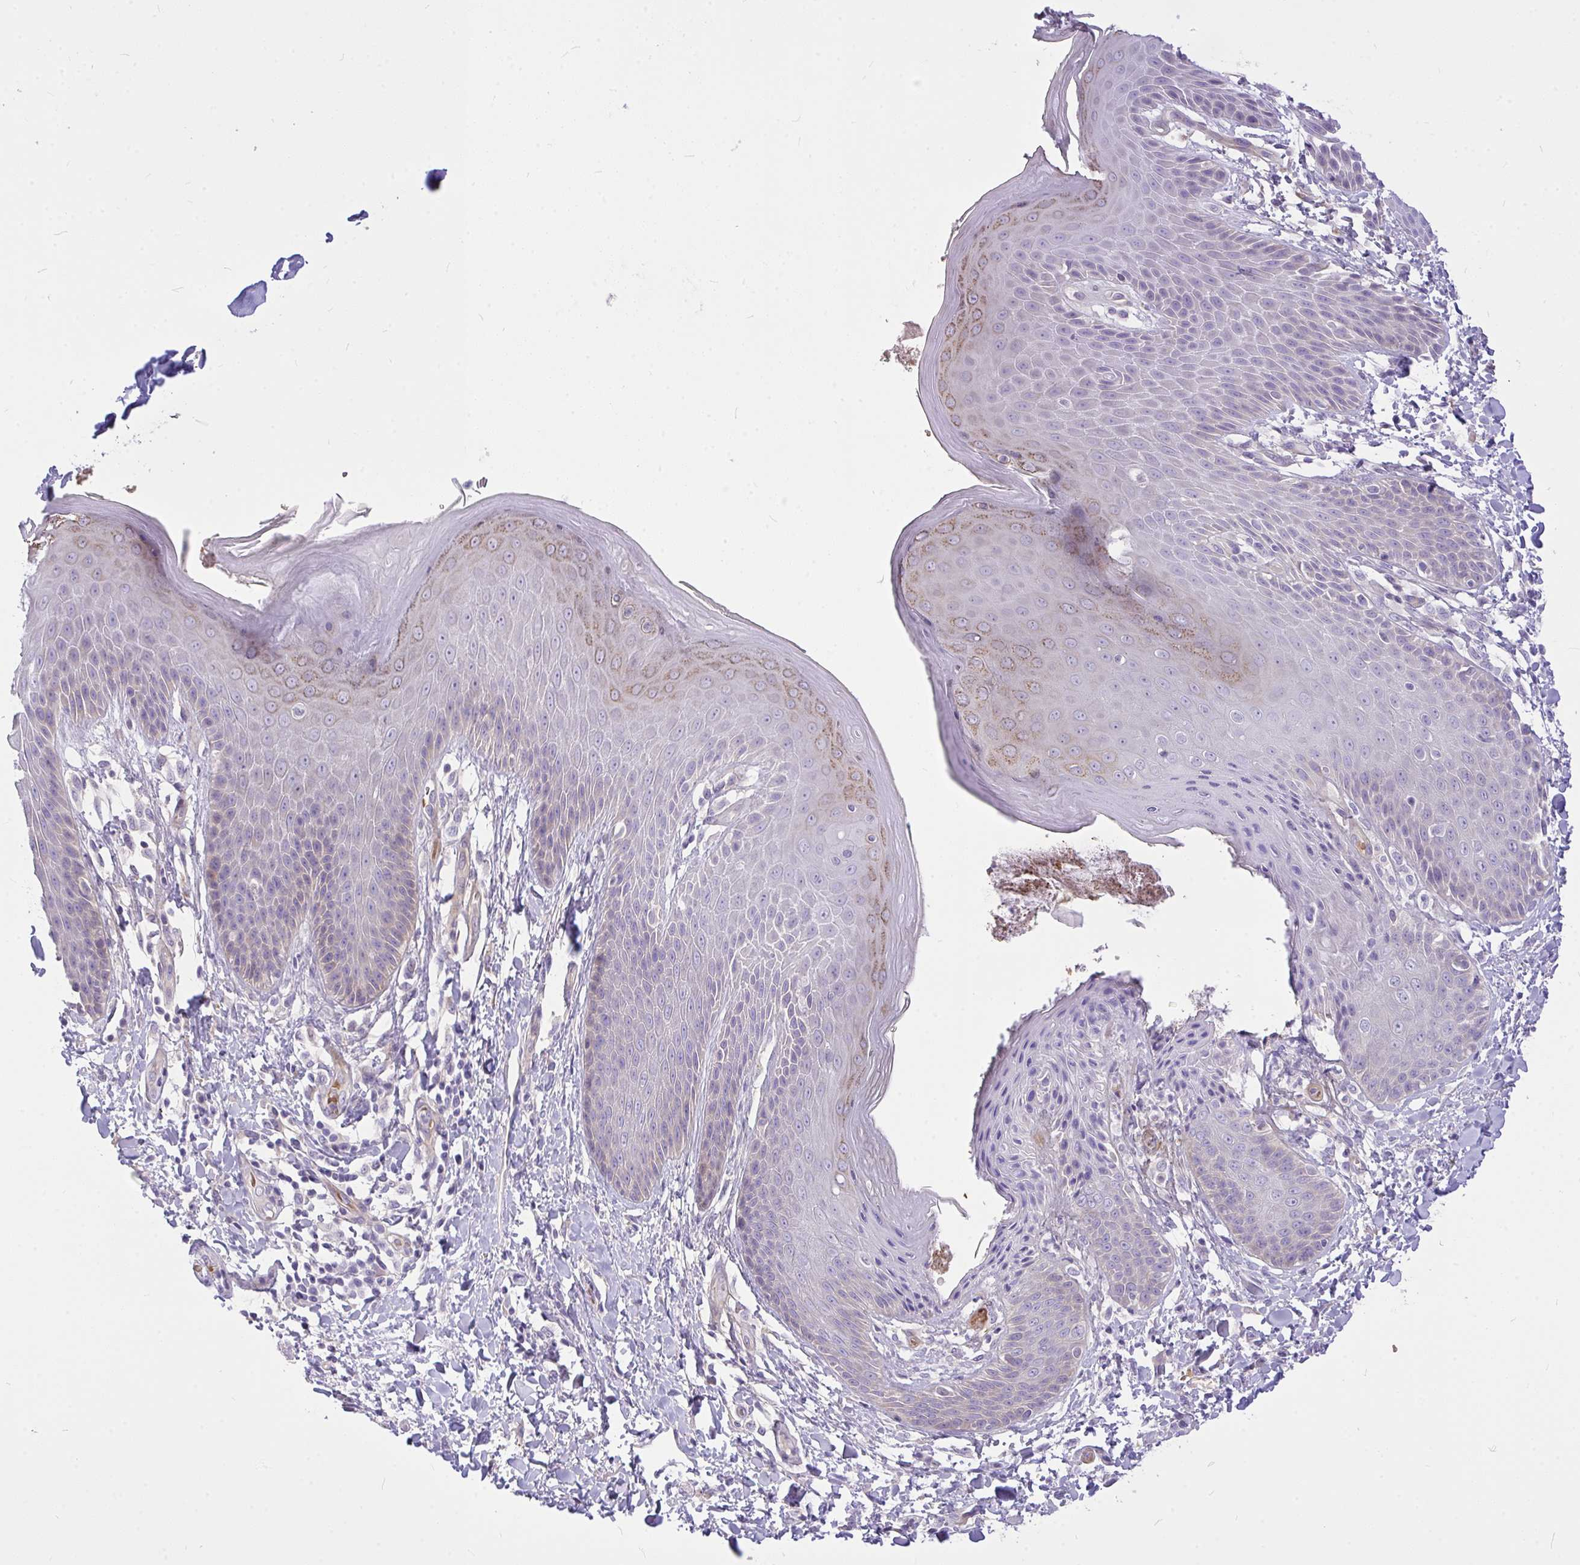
{"staining": {"intensity": "moderate", "quantity": "<25%", "location": "cytoplasmic/membranous"}, "tissue": "skin", "cell_type": "Epidermal cells", "image_type": "normal", "snomed": [{"axis": "morphology", "description": "Normal tissue, NOS"}, {"axis": "topography", "description": "Anal"}, {"axis": "topography", "description": "Peripheral nerve tissue"}], "caption": "An image of human skin stained for a protein exhibits moderate cytoplasmic/membranous brown staining in epidermal cells. (DAB (3,3'-diaminobenzidine) IHC with brightfield microscopy, high magnification).", "gene": "MOCS1", "patient": {"sex": "male", "age": 51}}